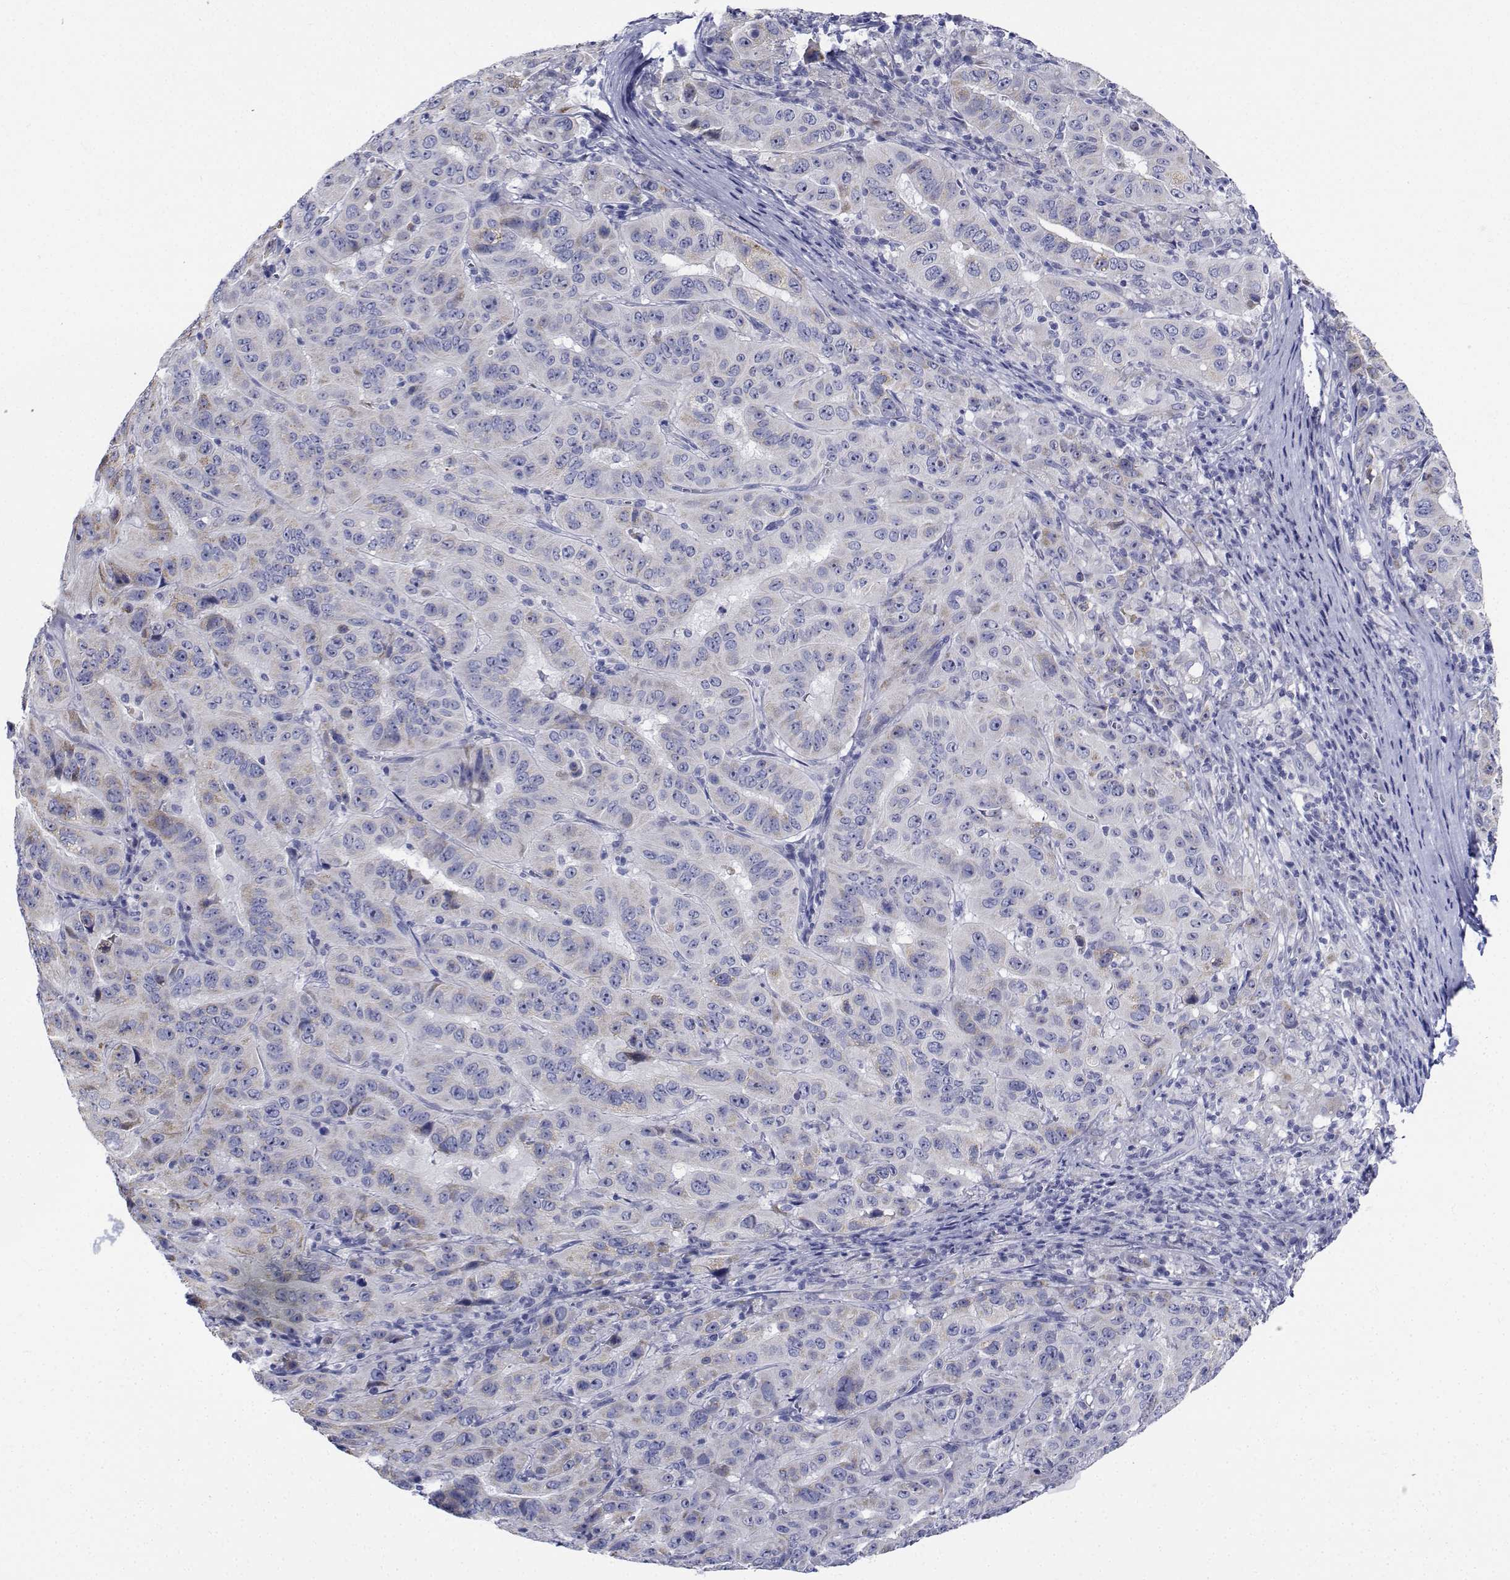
{"staining": {"intensity": "negative", "quantity": "none", "location": "none"}, "tissue": "pancreatic cancer", "cell_type": "Tumor cells", "image_type": "cancer", "snomed": [{"axis": "morphology", "description": "Adenocarcinoma, NOS"}, {"axis": "topography", "description": "Pancreas"}], "caption": "Histopathology image shows no protein expression in tumor cells of pancreatic cancer (adenocarcinoma) tissue.", "gene": "CDHR3", "patient": {"sex": "male", "age": 63}}